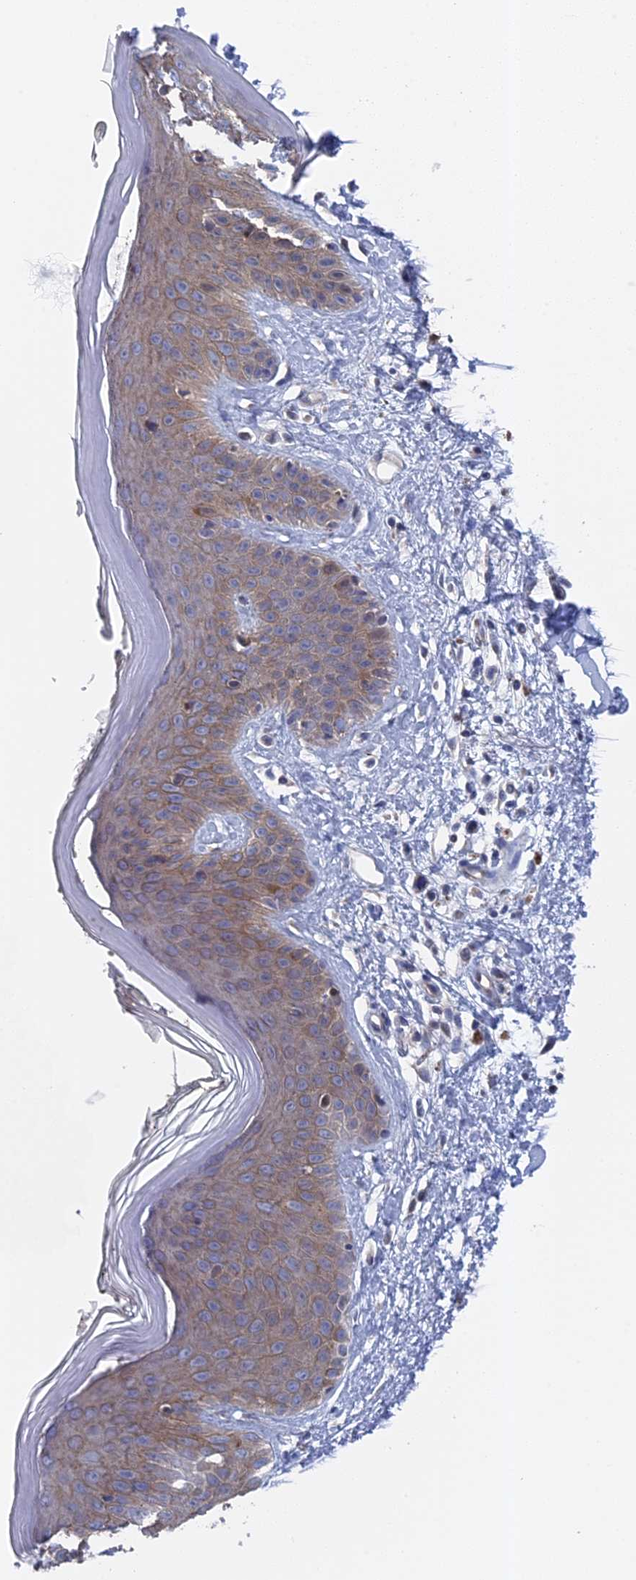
{"staining": {"intensity": "negative", "quantity": "none", "location": "none"}, "tissue": "skin", "cell_type": "Fibroblasts", "image_type": "normal", "snomed": [{"axis": "morphology", "description": "Normal tissue, NOS"}, {"axis": "topography", "description": "Skin"}], "caption": "Fibroblasts are negative for protein expression in normal human skin. (DAB IHC with hematoxylin counter stain).", "gene": "TMEM161A", "patient": {"sex": "female", "age": 64}}